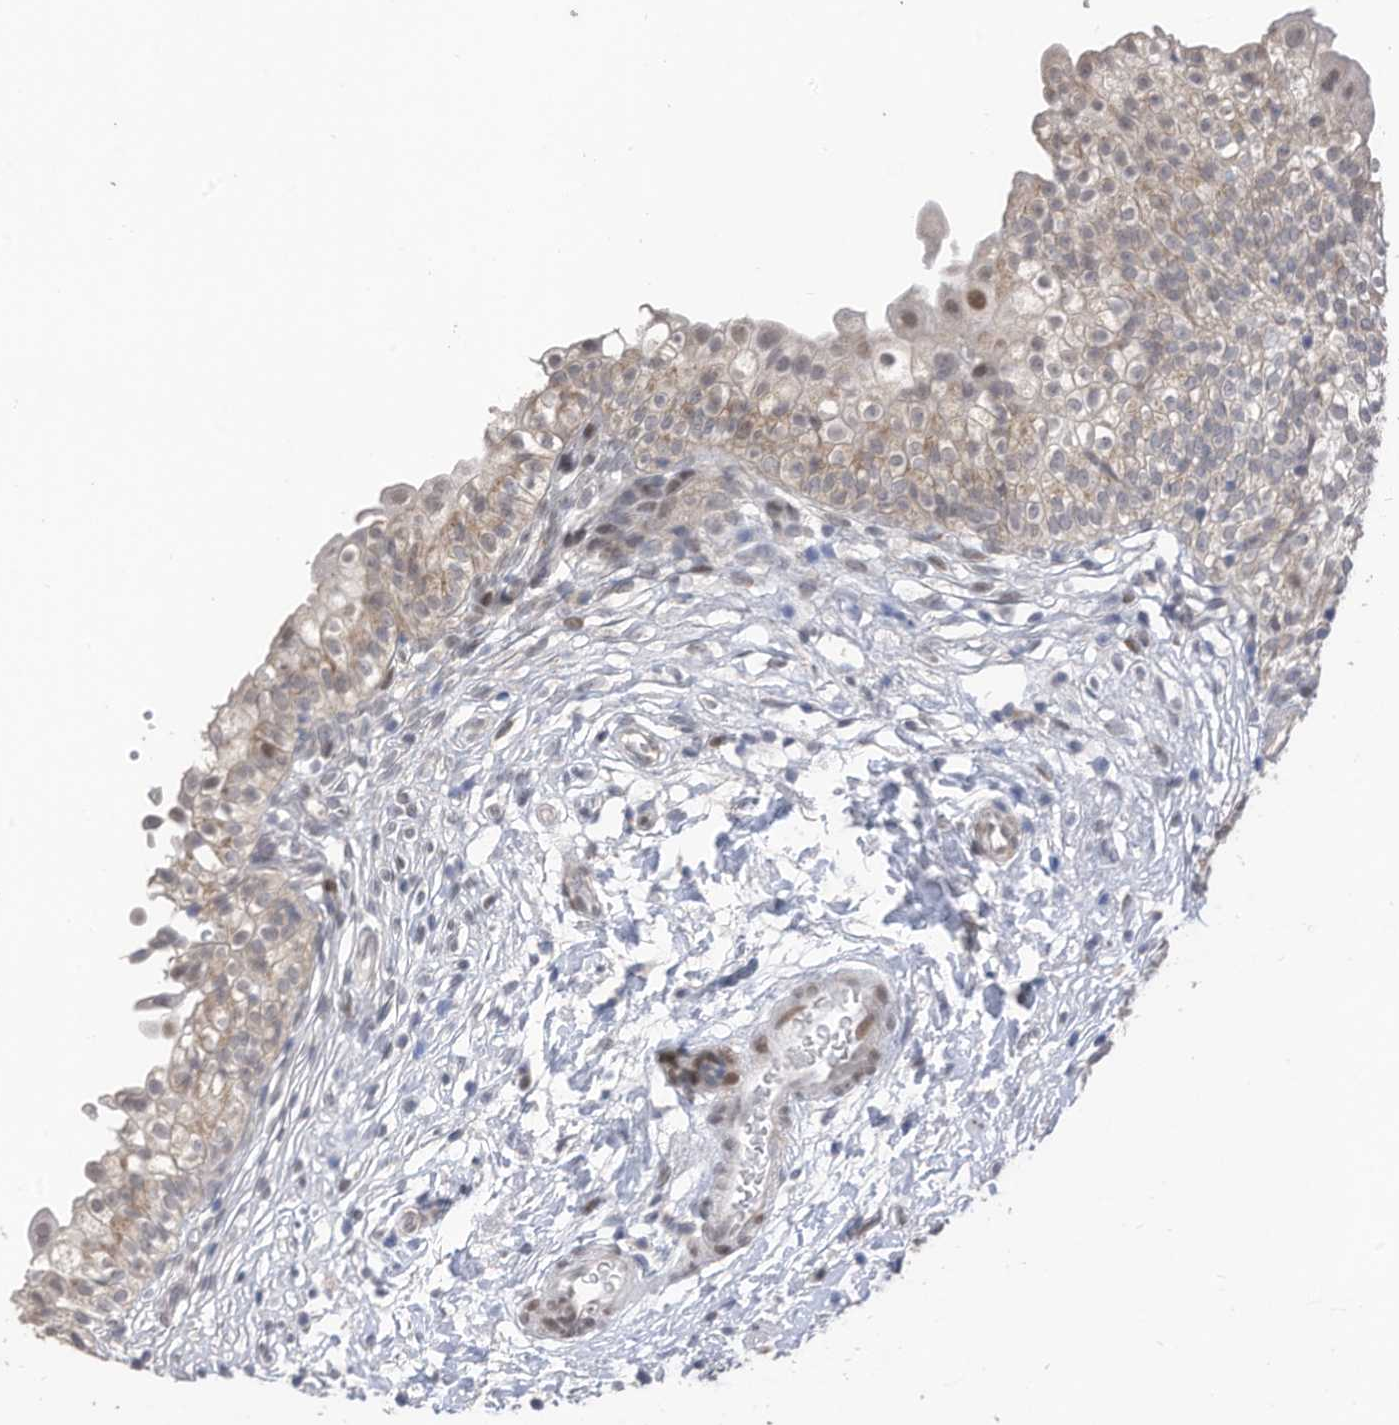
{"staining": {"intensity": "moderate", "quantity": "<25%", "location": "cytoplasmic/membranous,nuclear"}, "tissue": "urinary bladder", "cell_type": "Urothelial cells", "image_type": "normal", "snomed": [{"axis": "morphology", "description": "Normal tissue, NOS"}, {"axis": "topography", "description": "Urinary bladder"}], "caption": "IHC (DAB (3,3'-diaminobenzidine)) staining of unremarkable human urinary bladder shows moderate cytoplasmic/membranous,nuclear protein positivity in about <25% of urothelial cells.", "gene": "RABL3", "patient": {"sex": "male", "age": 55}}